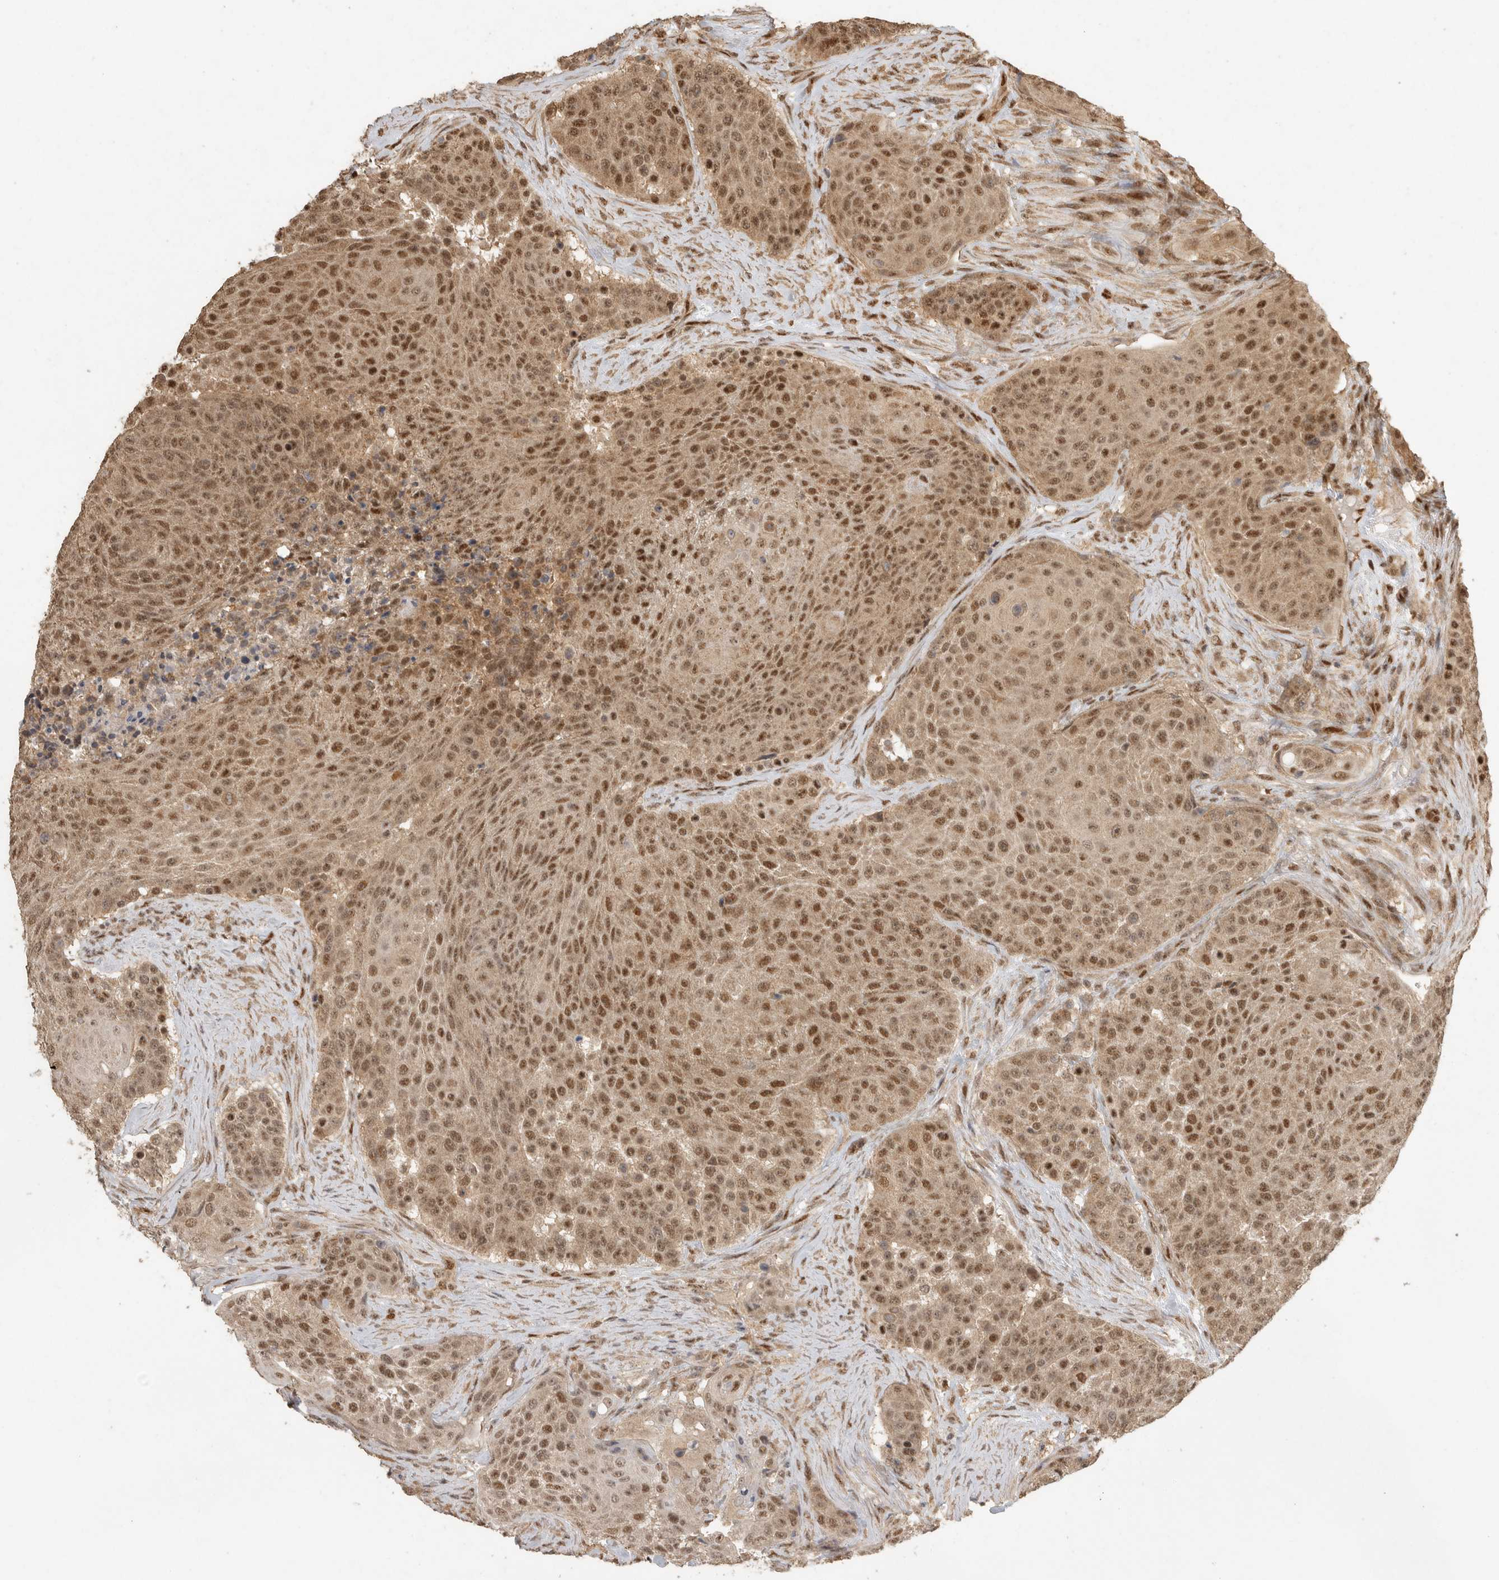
{"staining": {"intensity": "moderate", "quantity": ">75%", "location": "cytoplasmic/membranous,nuclear"}, "tissue": "urothelial cancer", "cell_type": "Tumor cells", "image_type": "cancer", "snomed": [{"axis": "morphology", "description": "Urothelial carcinoma, High grade"}, {"axis": "topography", "description": "Urinary bladder"}], "caption": "About >75% of tumor cells in urothelial carcinoma (high-grade) reveal moderate cytoplasmic/membranous and nuclear protein expression as visualized by brown immunohistochemical staining.", "gene": "DFFA", "patient": {"sex": "female", "age": 63}}